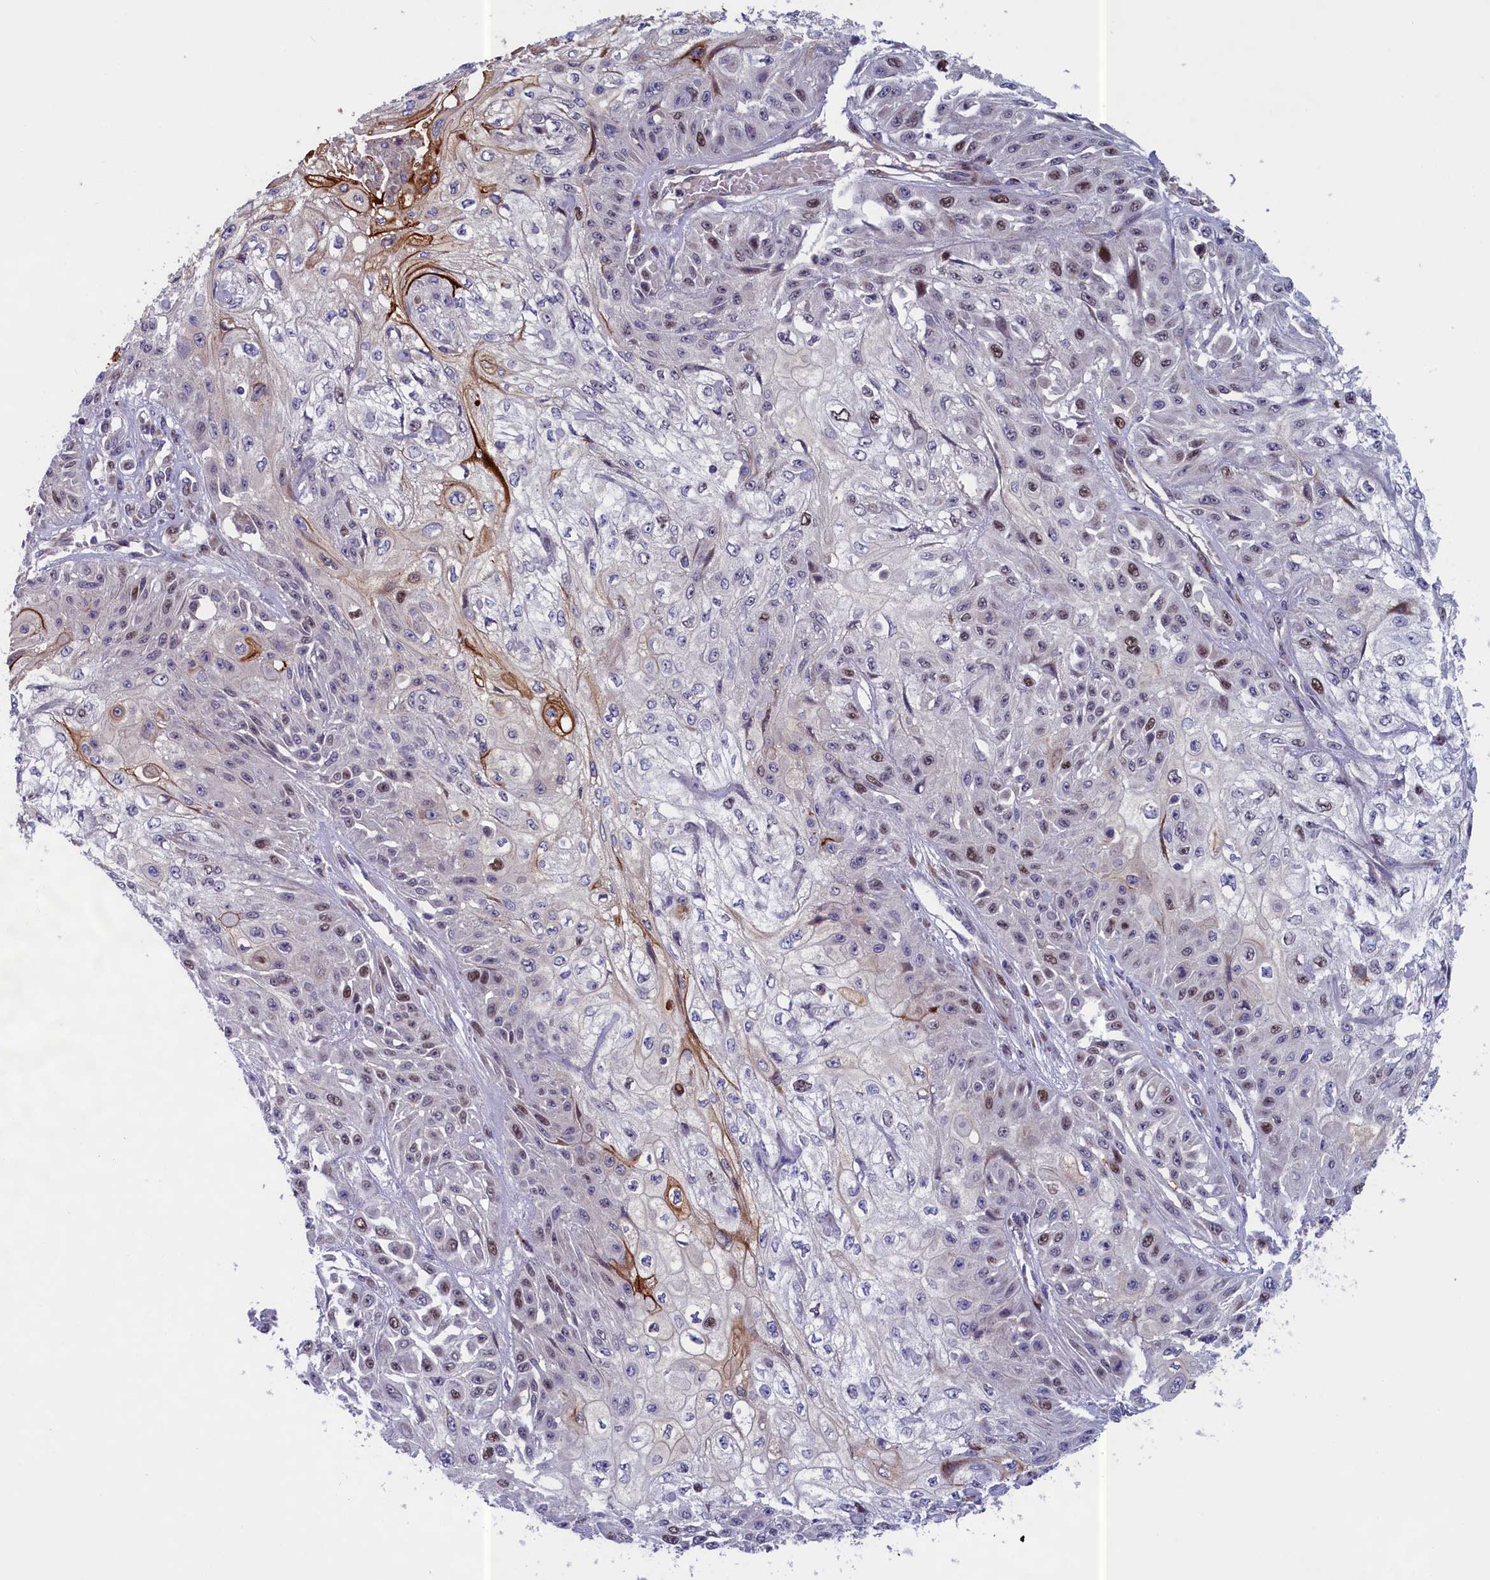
{"staining": {"intensity": "moderate", "quantity": "<25%", "location": "nuclear"}, "tissue": "skin cancer", "cell_type": "Tumor cells", "image_type": "cancer", "snomed": [{"axis": "morphology", "description": "Squamous cell carcinoma, NOS"}, {"axis": "morphology", "description": "Squamous cell carcinoma, metastatic, NOS"}, {"axis": "topography", "description": "Skin"}, {"axis": "topography", "description": "Lymph node"}], "caption": "This histopathology image reveals squamous cell carcinoma (skin) stained with immunohistochemistry (IHC) to label a protein in brown. The nuclear of tumor cells show moderate positivity for the protein. Nuclei are counter-stained blue.", "gene": "LIG1", "patient": {"sex": "male", "age": 75}}